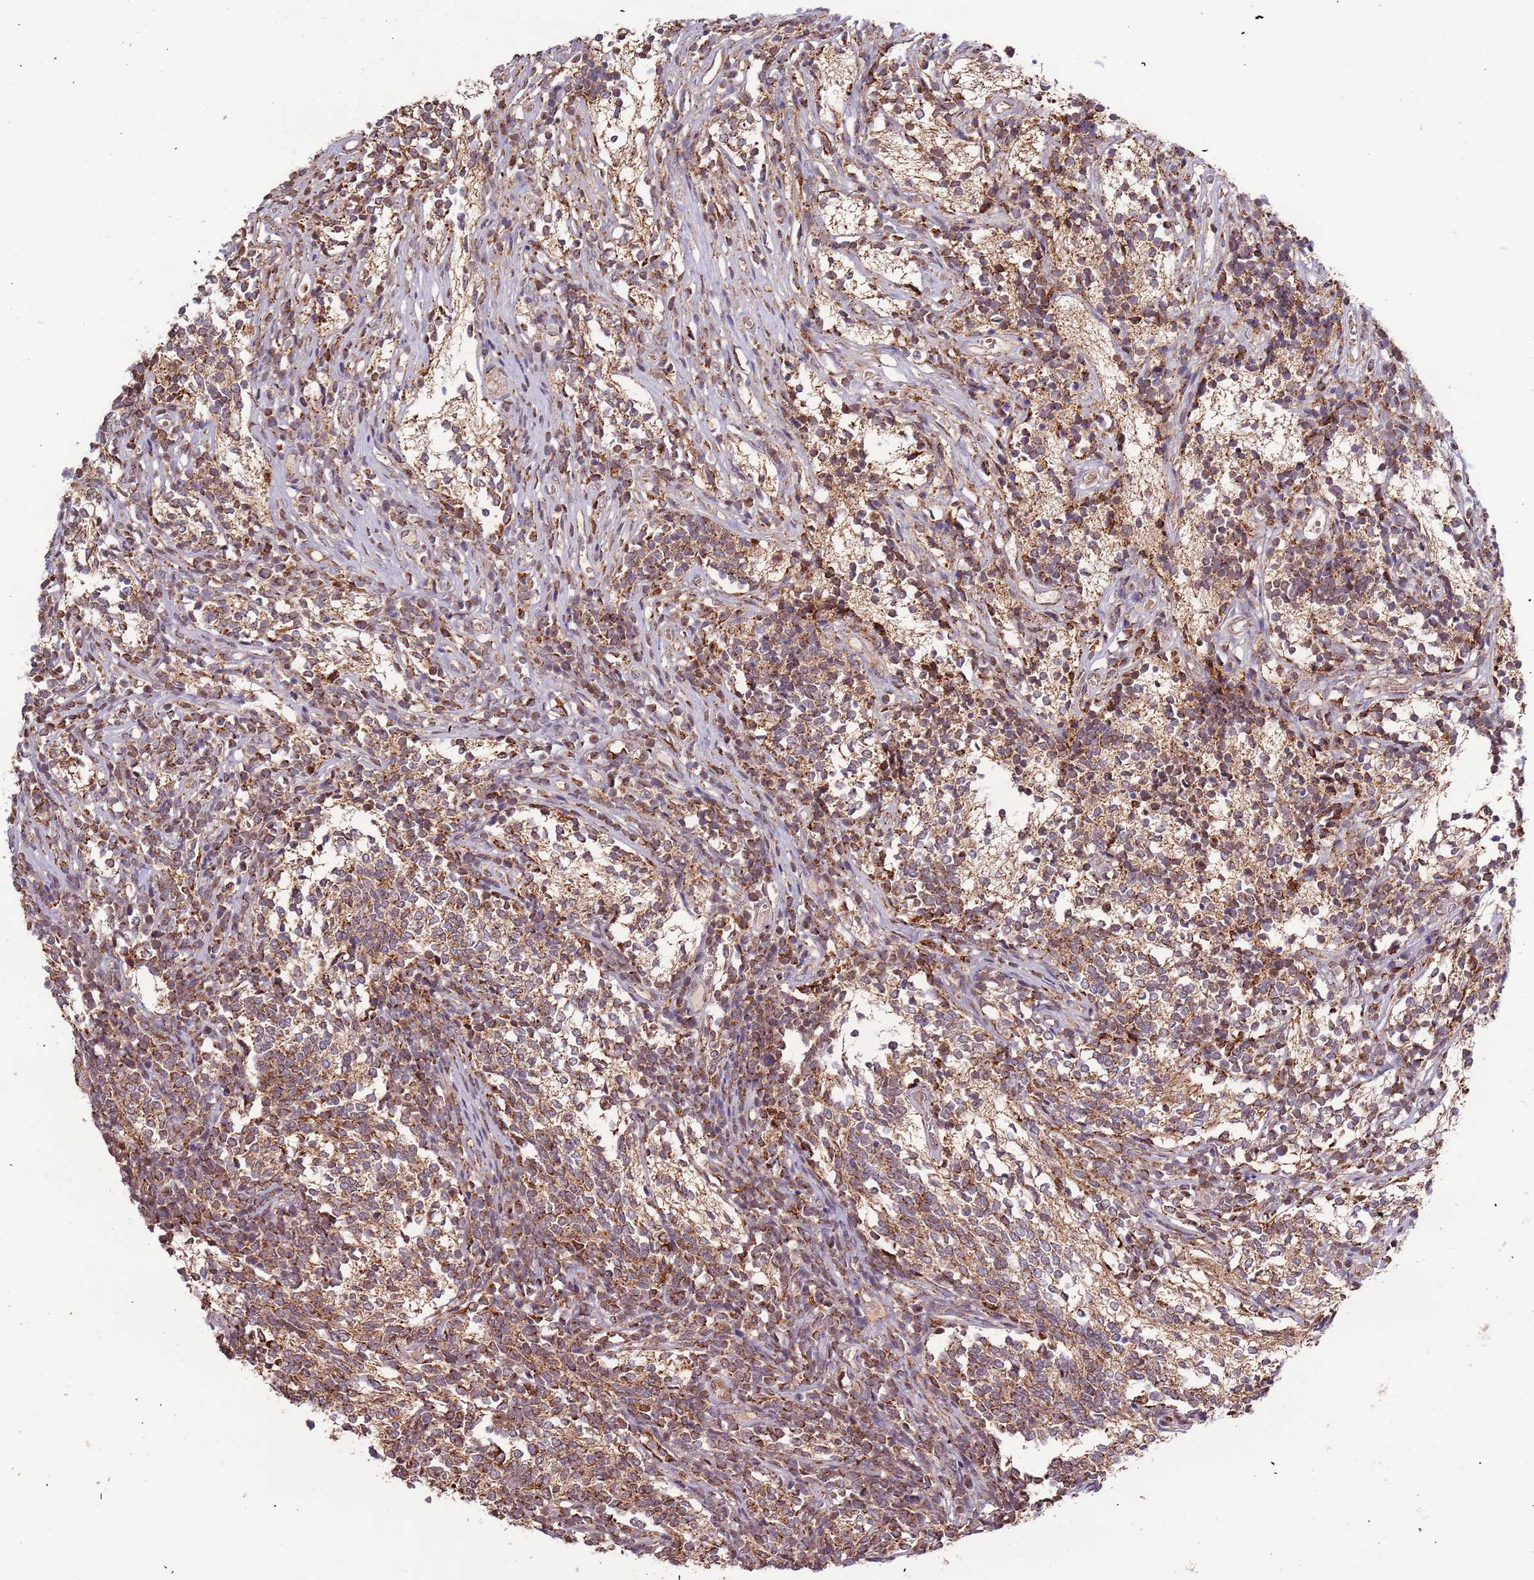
{"staining": {"intensity": "moderate", "quantity": ">75%", "location": "cytoplasmic/membranous"}, "tissue": "glioma", "cell_type": "Tumor cells", "image_type": "cancer", "snomed": [{"axis": "morphology", "description": "Glioma, malignant, Low grade"}, {"axis": "topography", "description": "Brain"}], "caption": "IHC staining of malignant low-grade glioma, which demonstrates medium levels of moderate cytoplasmic/membranous expression in approximately >75% of tumor cells indicating moderate cytoplasmic/membranous protein positivity. The staining was performed using DAB (3,3'-diaminobenzidine) (brown) for protein detection and nuclei were counterstained in hematoxylin (blue).", "gene": "IL17RD", "patient": {"sex": "female", "age": 1}}